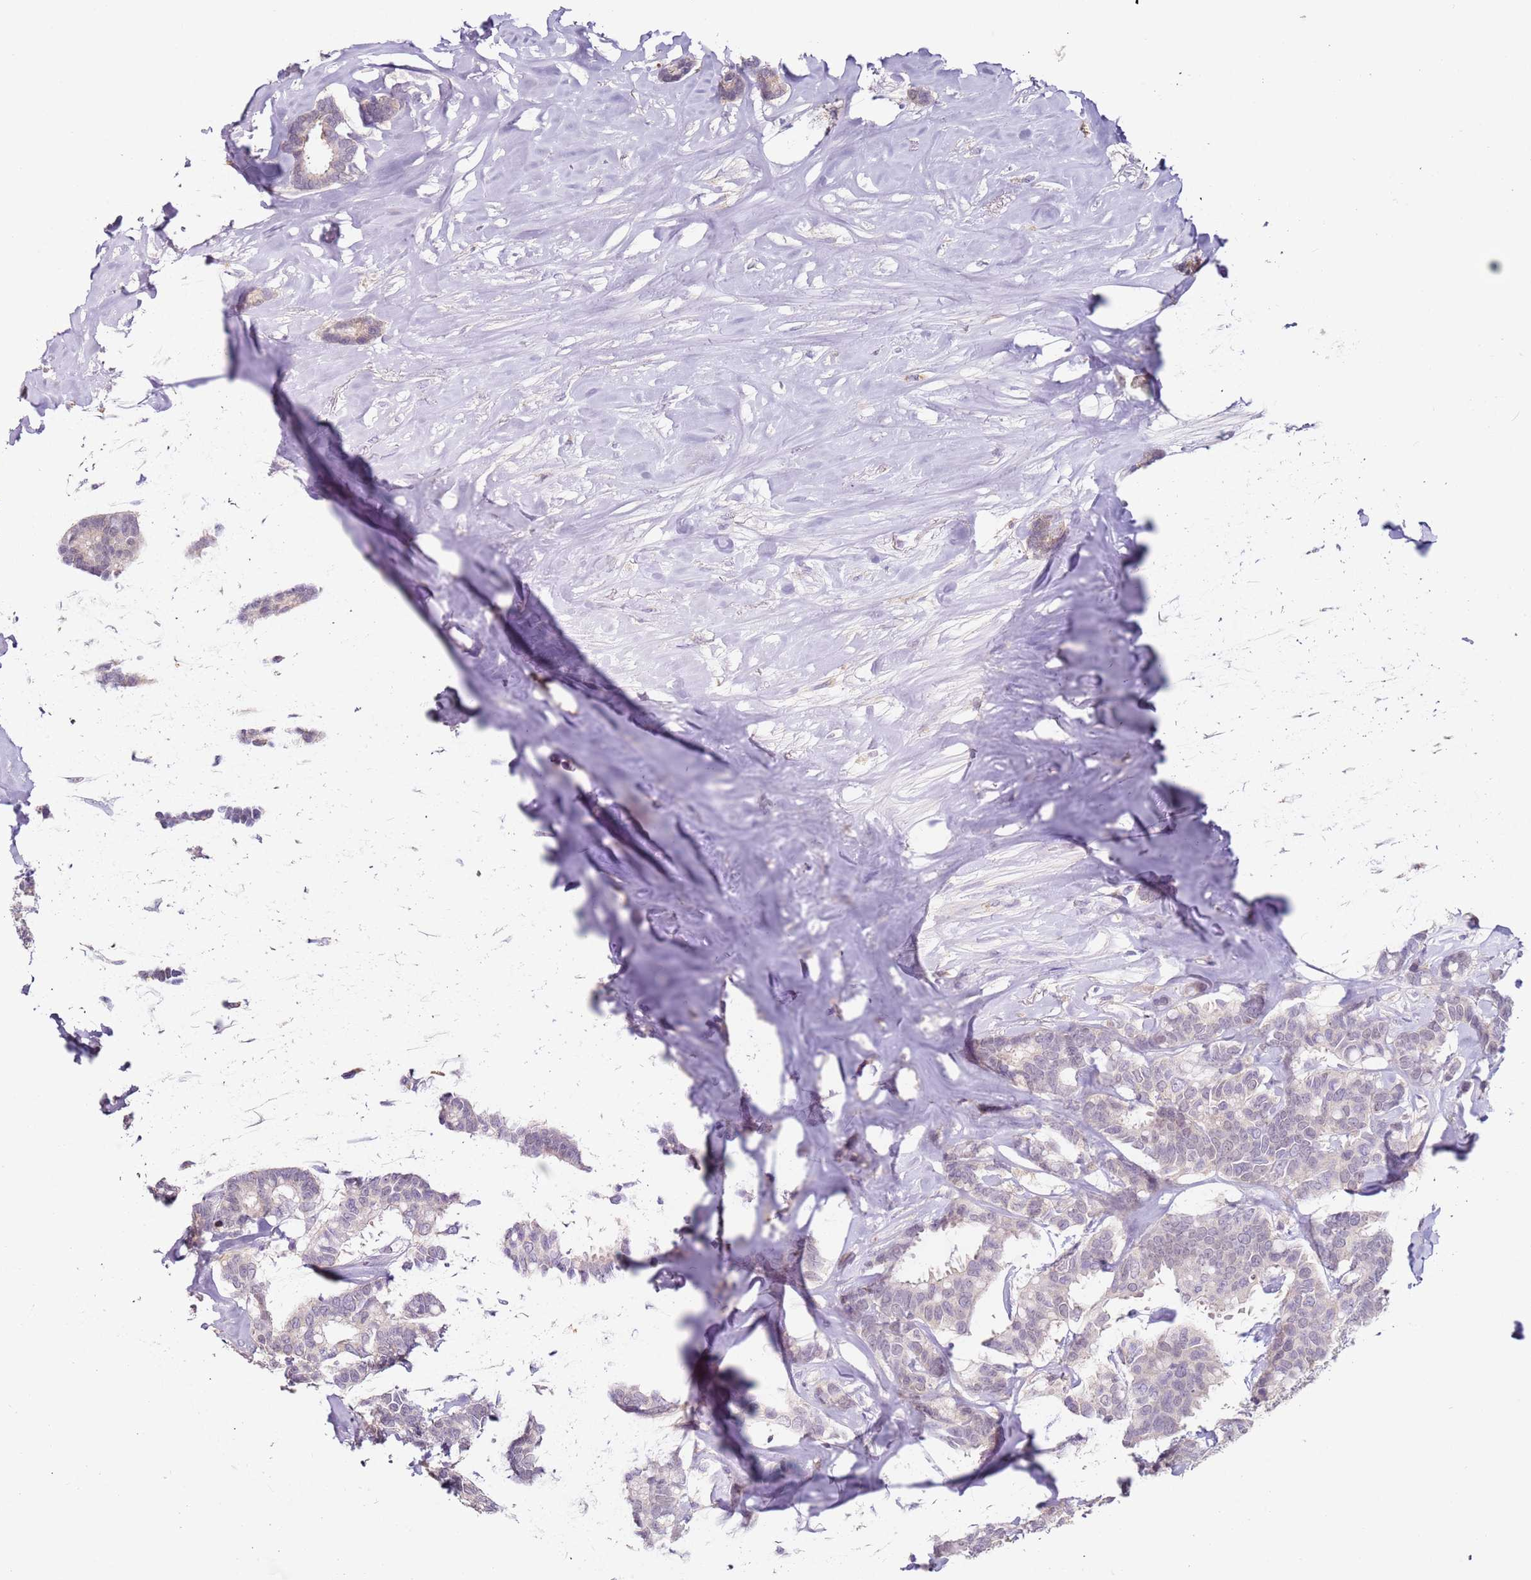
{"staining": {"intensity": "negative", "quantity": "none", "location": "none"}, "tissue": "breast cancer", "cell_type": "Tumor cells", "image_type": "cancer", "snomed": [{"axis": "morphology", "description": "Duct carcinoma"}, {"axis": "topography", "description": "Breast"}], "caption": "This is a micrograph of immunohistochemistry staining of infiltrating ductal carcinoma (breast), which shows no positivity in tumor cells. (DAB (3,3'-diaminobenzidine) immunohistochemistry (IHC) with hematoxylin counter stain).", "gene": "MDH1", "patient": {"sex": "female", "age": 87}}